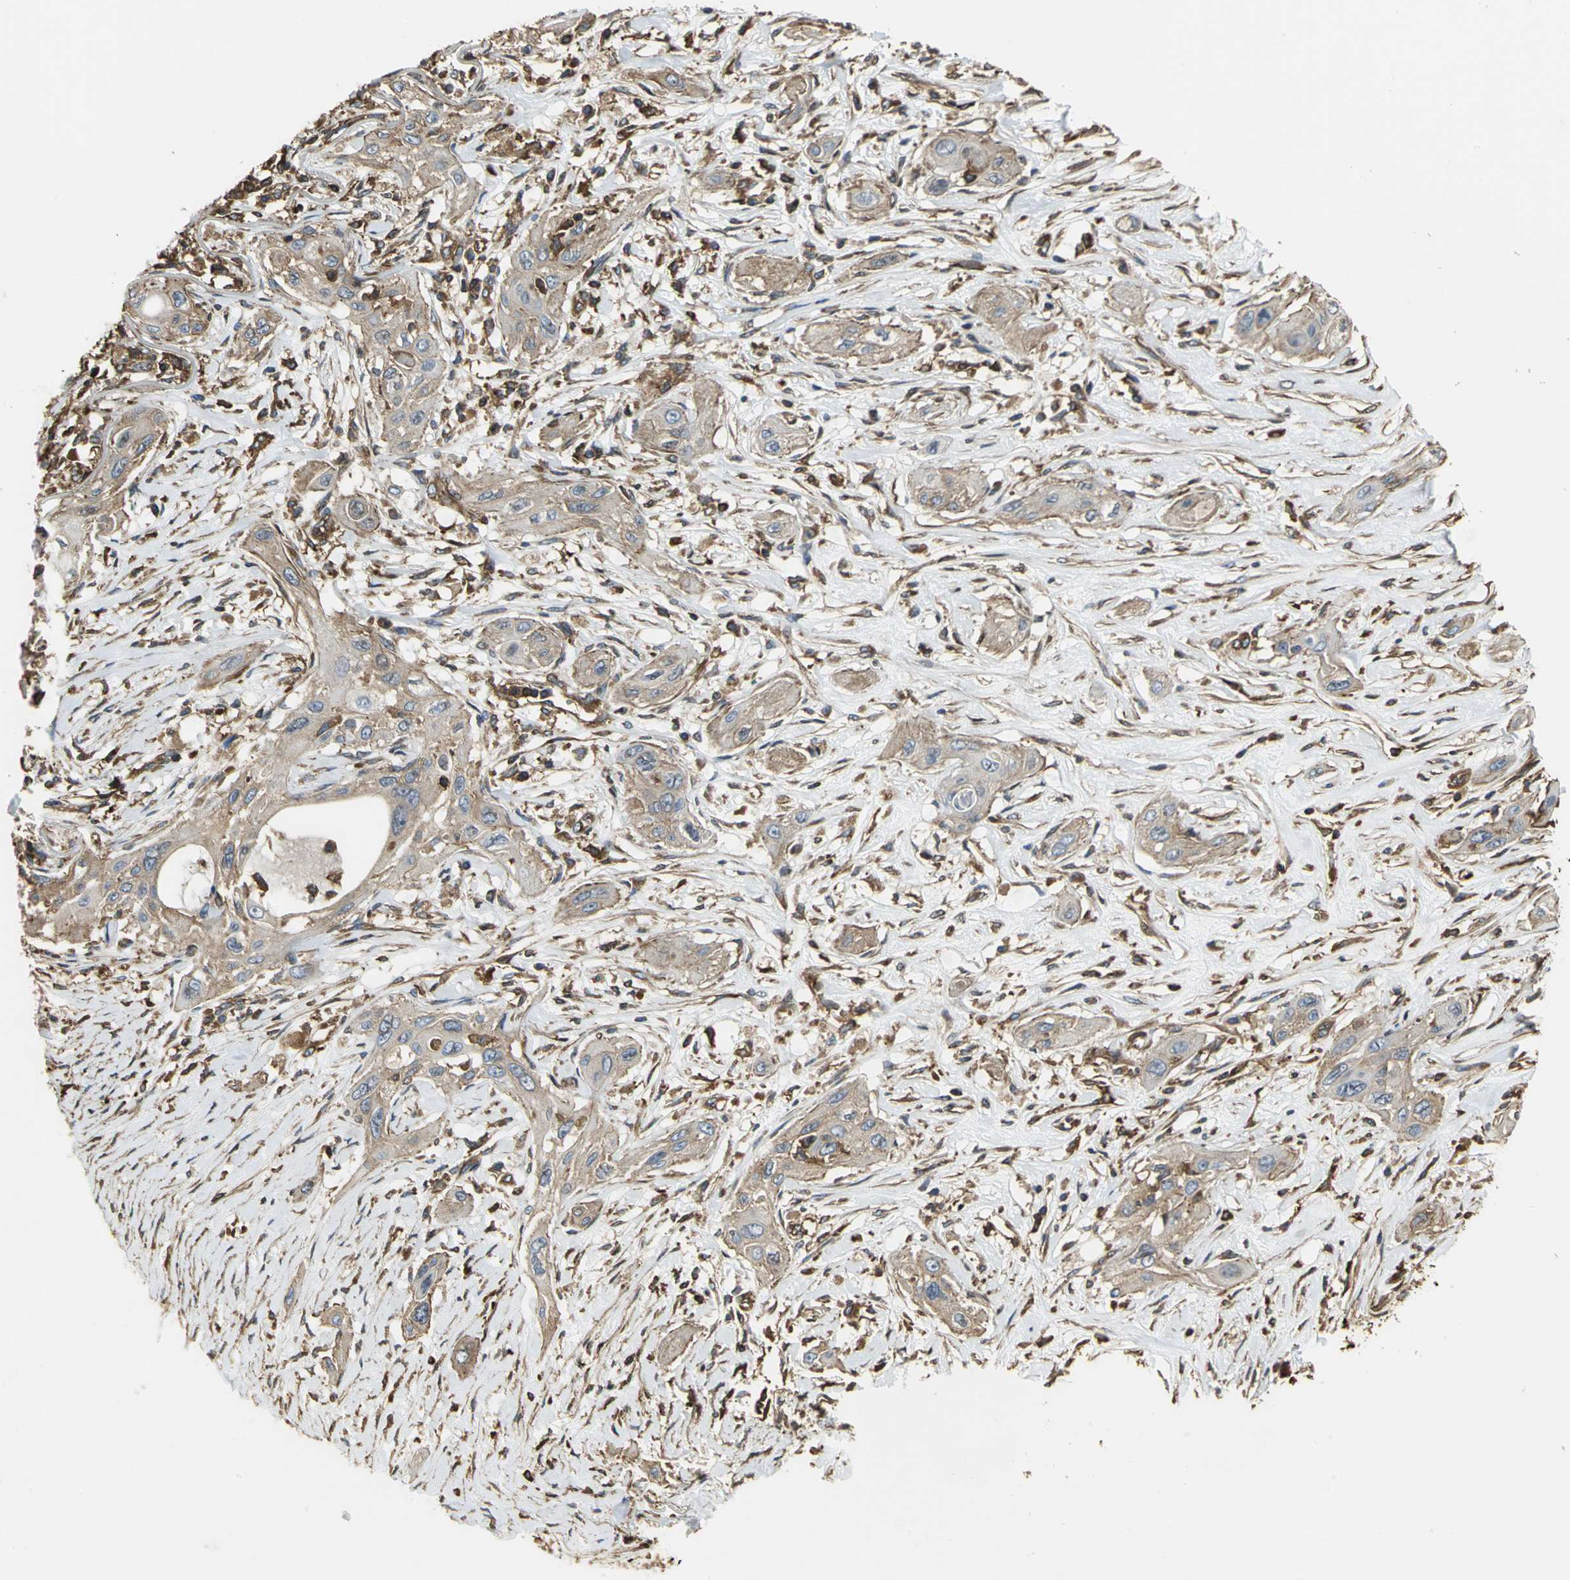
{"staining": {"intensity": "weak", "quantity": ">75%", "location": "cytoplasmic/membranous"}, "tissue": "lung cancer", "cell_type": "Tumor cells", "image_type": "cancer", "snomed": [{"axis": "morphology", "description": "Squamous cell carcinoma, NOS"}, {"axis": "topography", "description": "Lung"}], "caption": "Immunohistochemical staining of squamous cell carcinoma (lung) displays low levels of weak cytoplasmic/membranous positivity in about >75% of tumor cells.", "gene": "TLN1", "patient": {"sex": "female", "age": 47}}